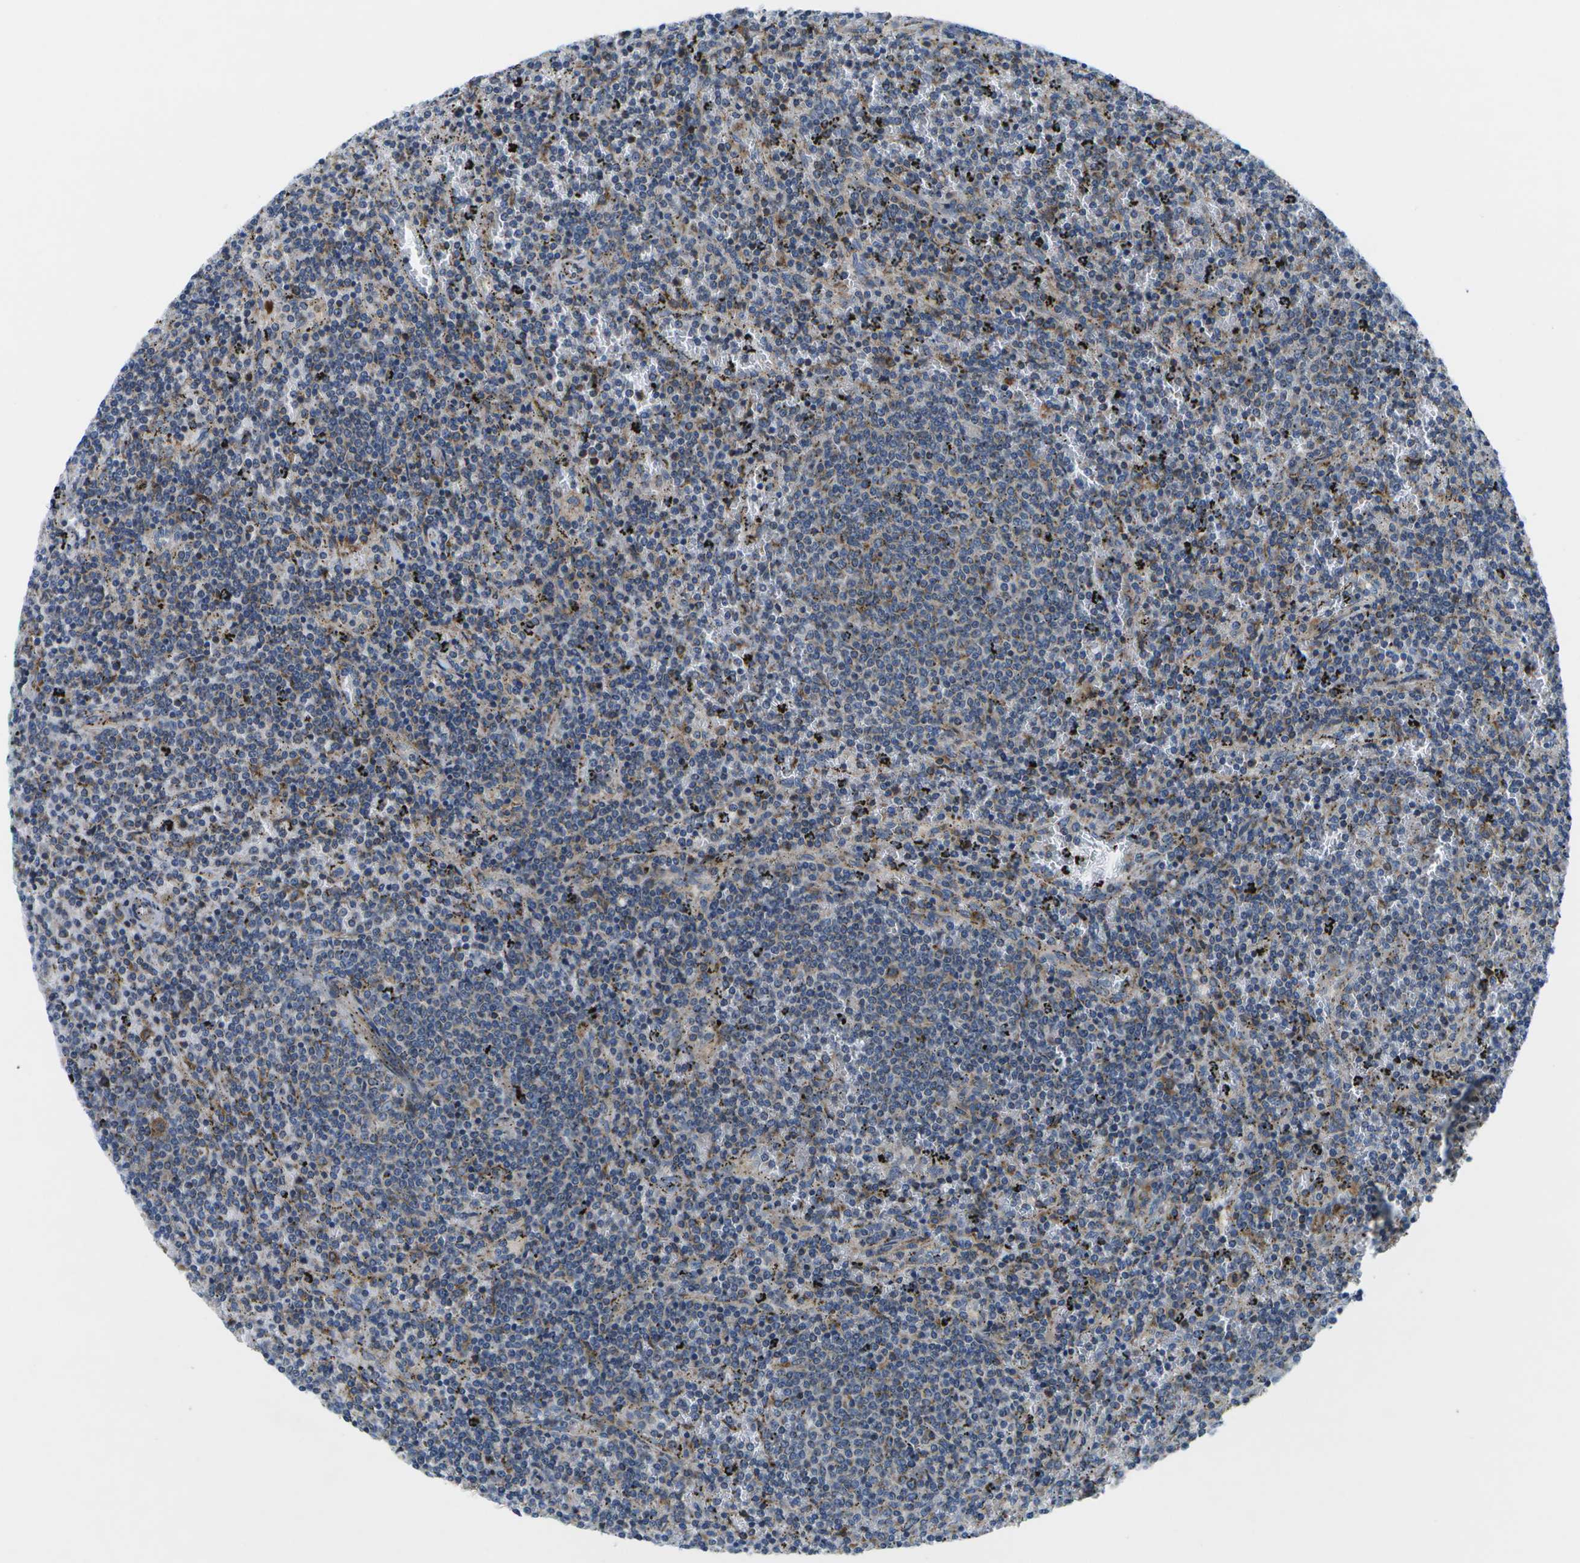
{"staining": {"intensity": "weak", "quantity": "25%-75%", "location": "cytoplasmic/membranous"}, "tissue": "lymphoma", "cell_type": "Tumor cells", "image_type": "cancer", "snomed": [{"axis": "morphology", "description": "Malignant lymphoma, non-Hodgkin's type, Low grade"}, {"axis": "topography", "description": "Spleen"}], "caption": "Immunohistochemical staining of human lymphoma exhibits weak cytoplasmic/membranous protein staining in approximately 25%-75% of tumor cells. (Brightfield microscopy of DAB IHC at high magnification).", "gene": "GDF5", "patient": {"sex": "female", "age": 50}}